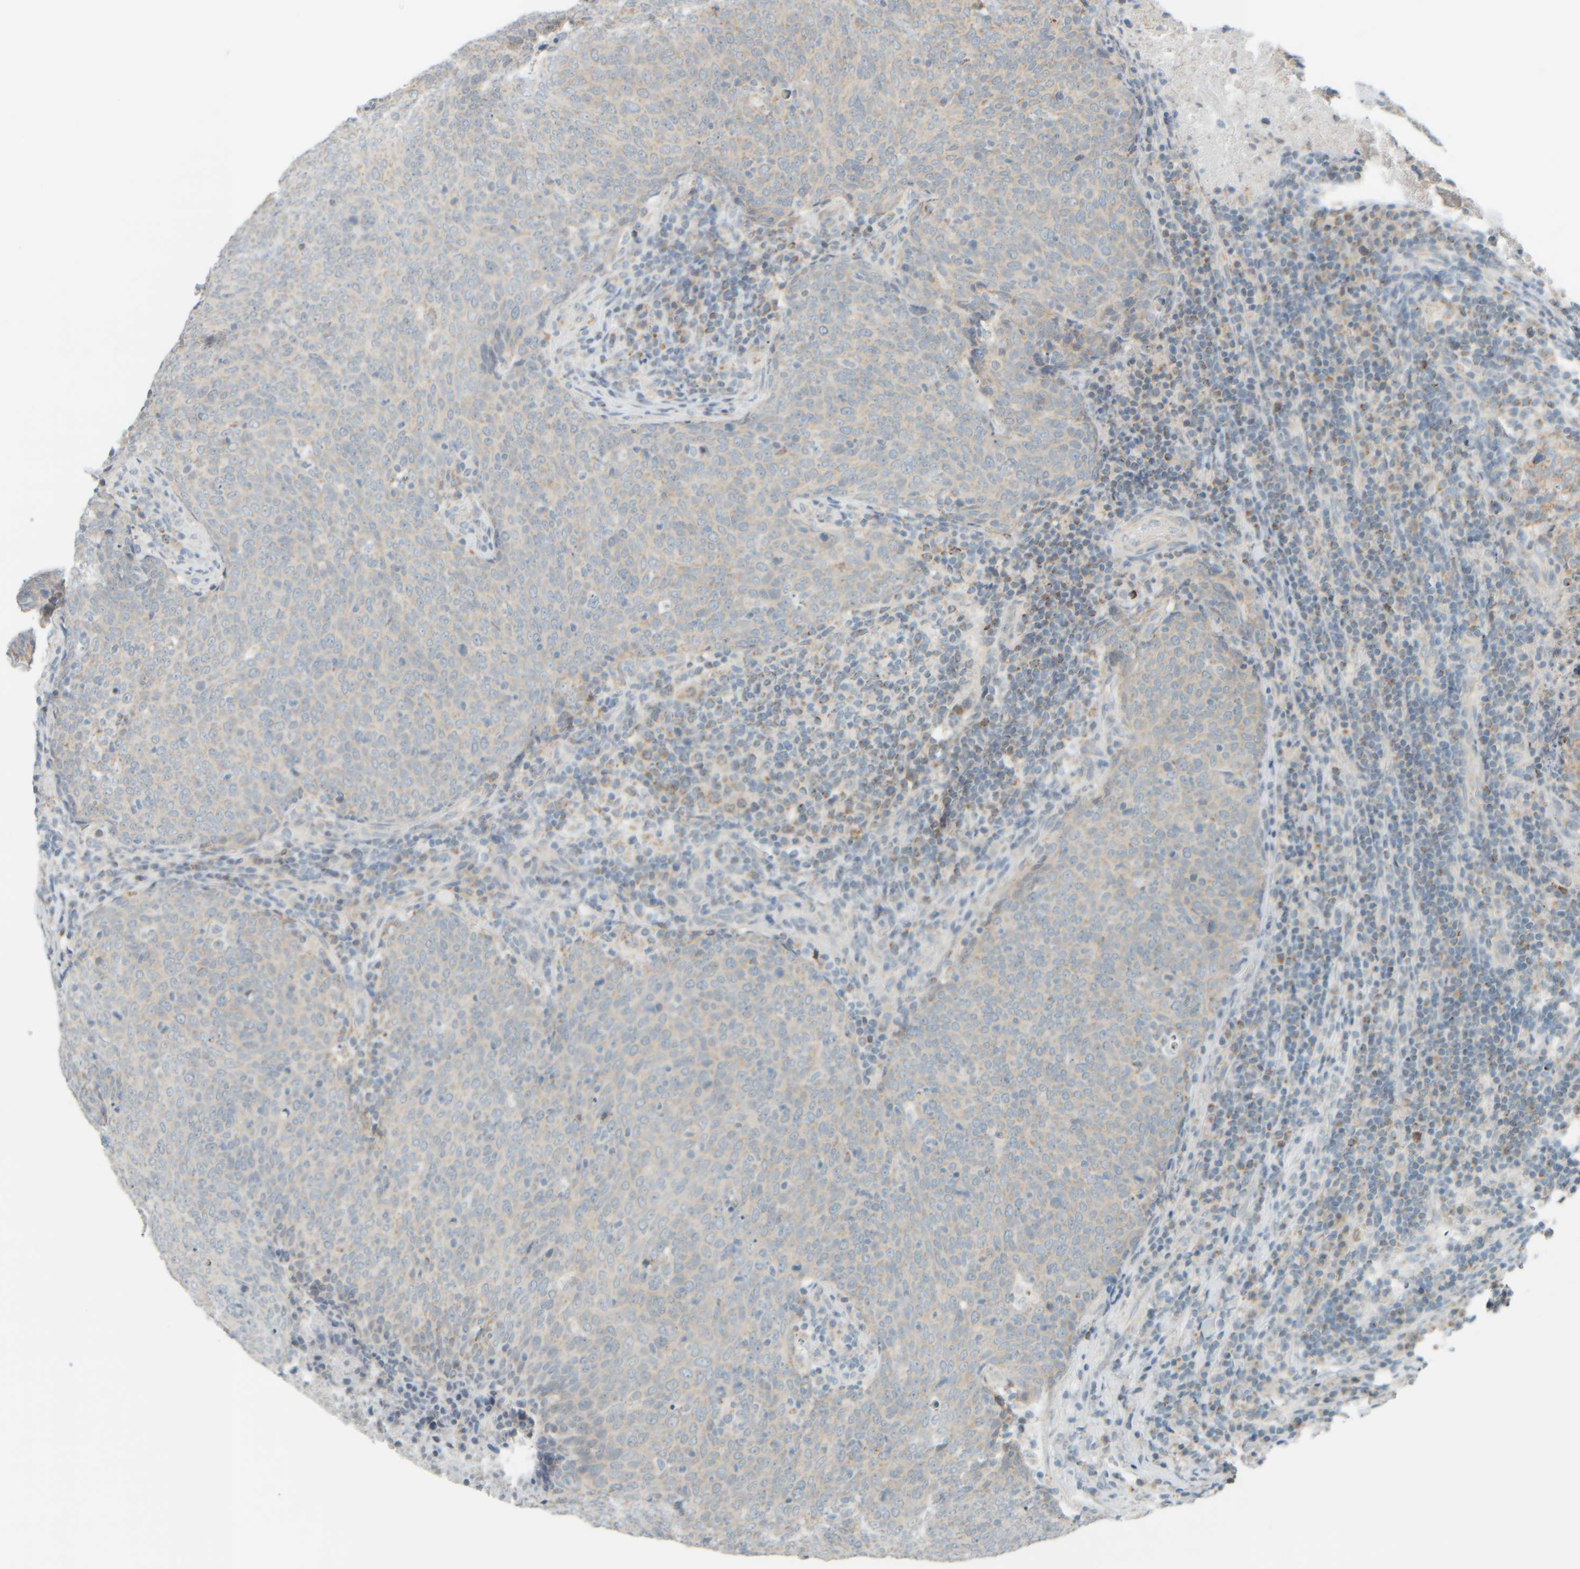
{"staining": {"intensity": "weak", "quantity": "<25%", "location": "cytoplasmic/membranous"}, "tissue": "head and neck cancer", "cell_type": "Tumor cells", "image_type": "cancer", "snomed": [{"axis": "morphology", "description": "Squamous cell carcinoma, NOS"}, {"axis": "morphology", "description": "Squamous cell carcinoma, metastatic, NOS"}, {"axis": "topography", "description": "Lymph node"}, {"axis": "topography", "description": "Head-Neck"}], "caption": "Micrograph shows no significant protein expression in tumor cells of head and neck cancer.", "gene": "PTGES3L-AARSD1", "patient": {"sex": "male", "age": 62}}